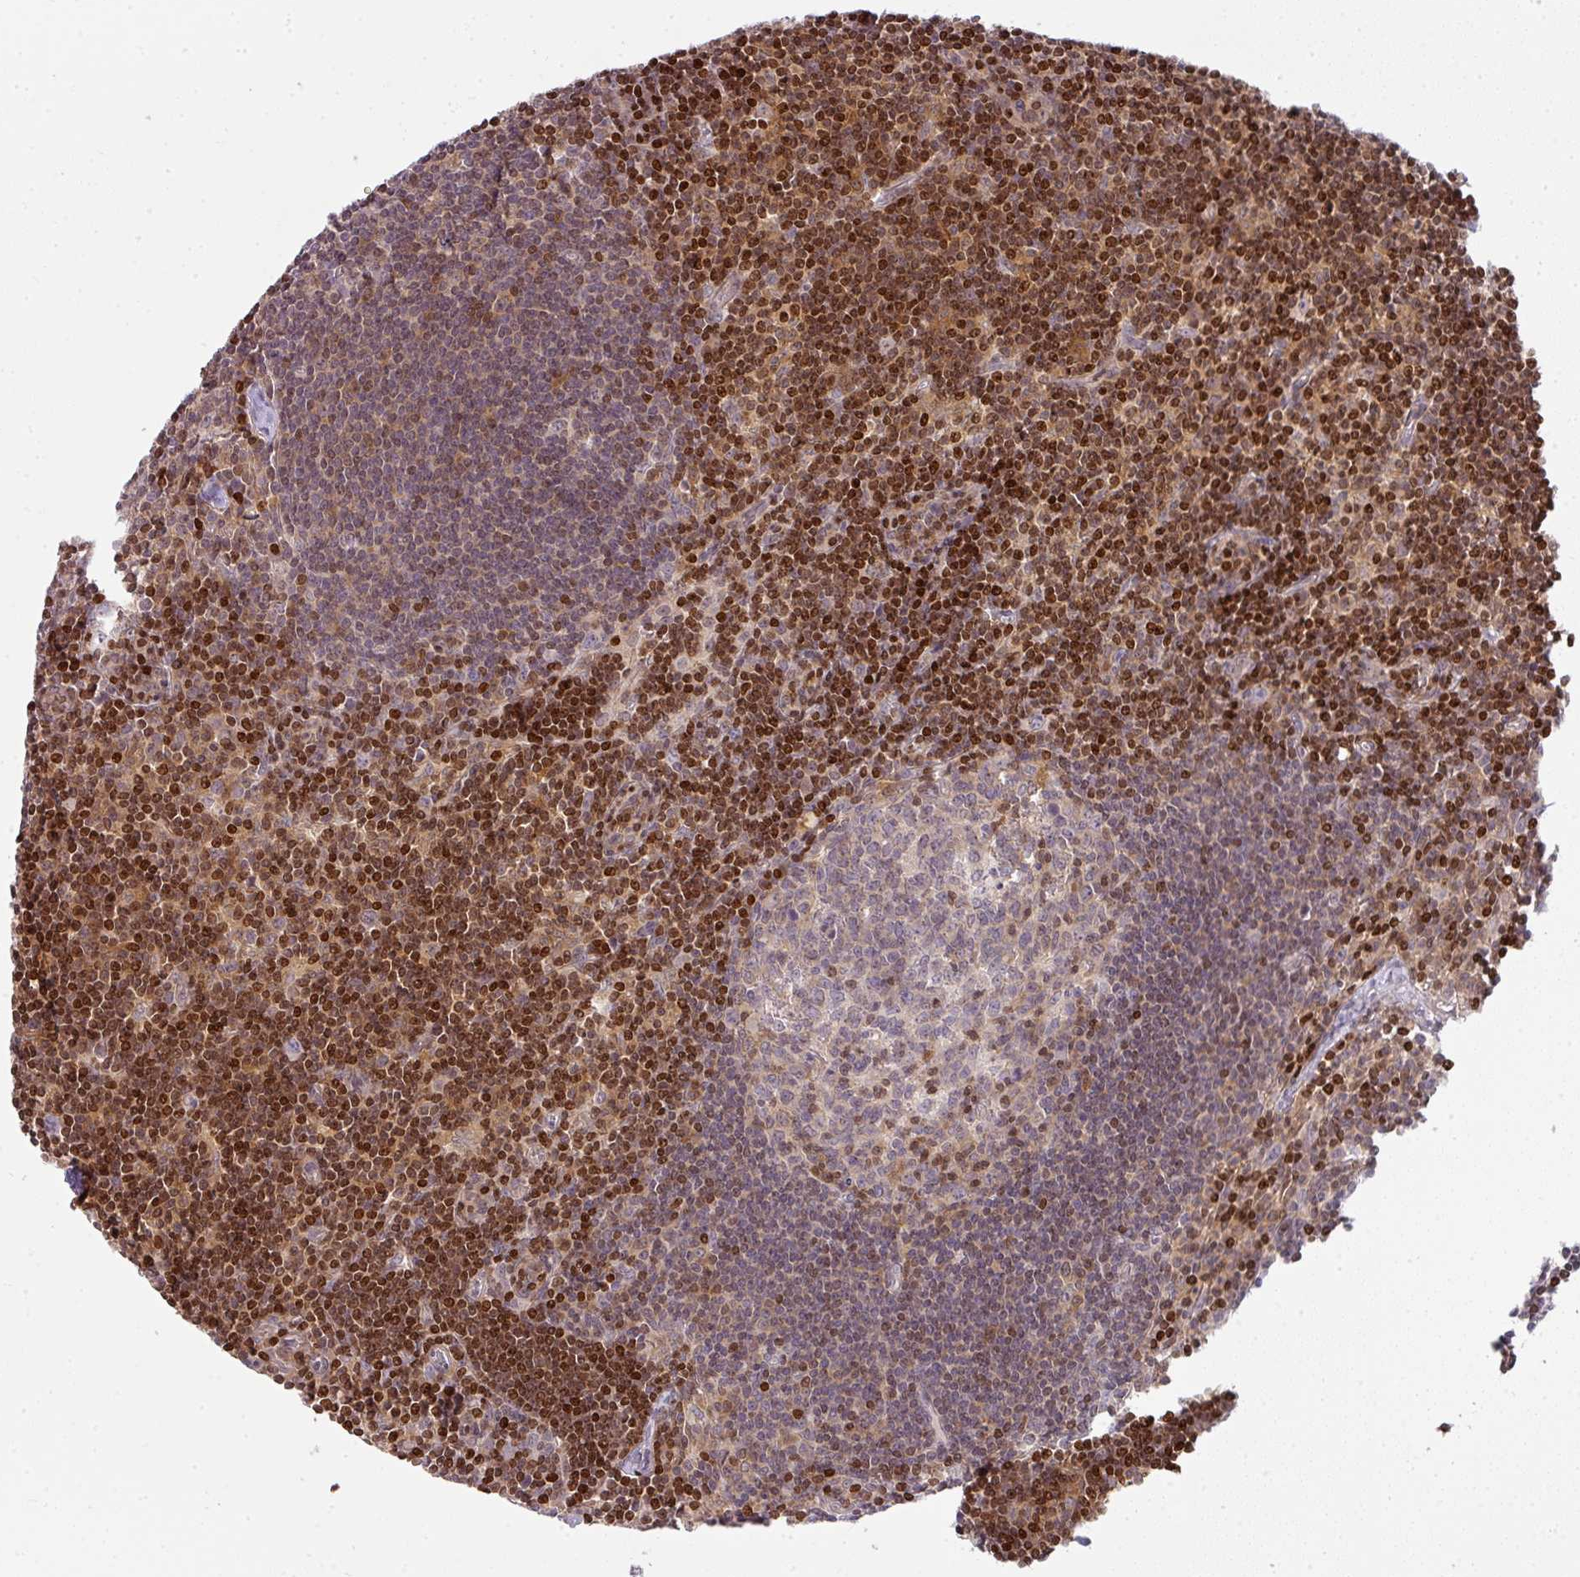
{"staining": {"intensity": "moderate", "quantity": "<25%", "location": "nuclear"}, "tissue": "lymph node", "cell_type": "Germinal center cells", "image_type": "normal", "snomed": [{"axis": "morphology", "description": "Normal tissue, NOS"}, {"axis": "topography", "description": "Lymph node"}], "caption": "The micrograph shows immunohistochemical staining of unremarkable lymph node. There is moderate nuclear positivity is appreciated in approximately <25% of germinal center cells.", "gene": "STAT5A", "patient": {"sex": "female", "age": 29}}